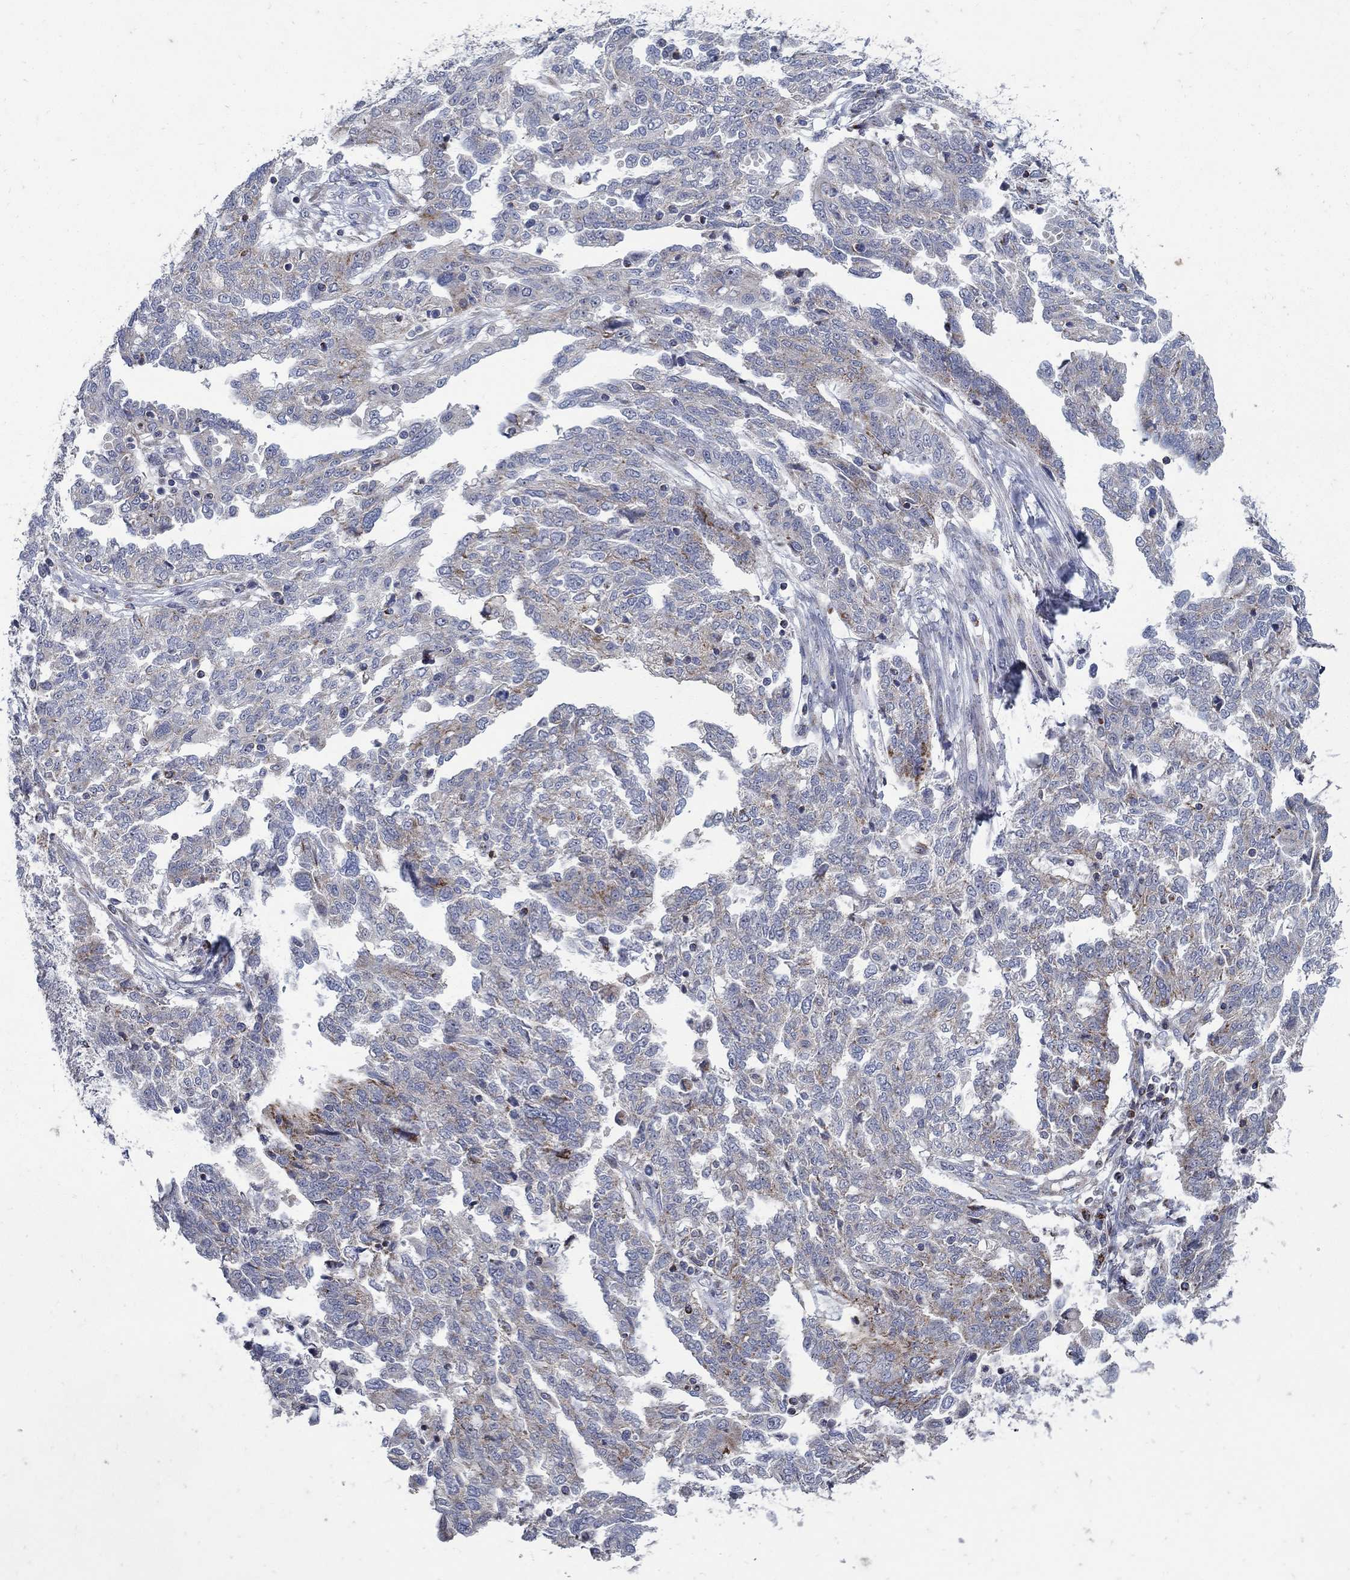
{"staining": {"intensity": "strong", "quantity": "<25%", "location": "cytoplasmic/membranous"}, "tissue": "ovarian cancer", "cell_type": "Tumor cells", "image_type": "cancer", "snomed": [{"axis": "morphology", "description": "Cystadenocarcinoma, serous, NOS"}, {"axis": "topography", "description": "Ovary"}], "caption": "Ovarian cancer (serous cystadenocarcinoma) stained with a brown dye exhibits strong cytoplasmic/membranous positive positivity in about <25% of tumor cells.", "gene": "HMX2", "patient": {"sex": "female", "age": 67}}